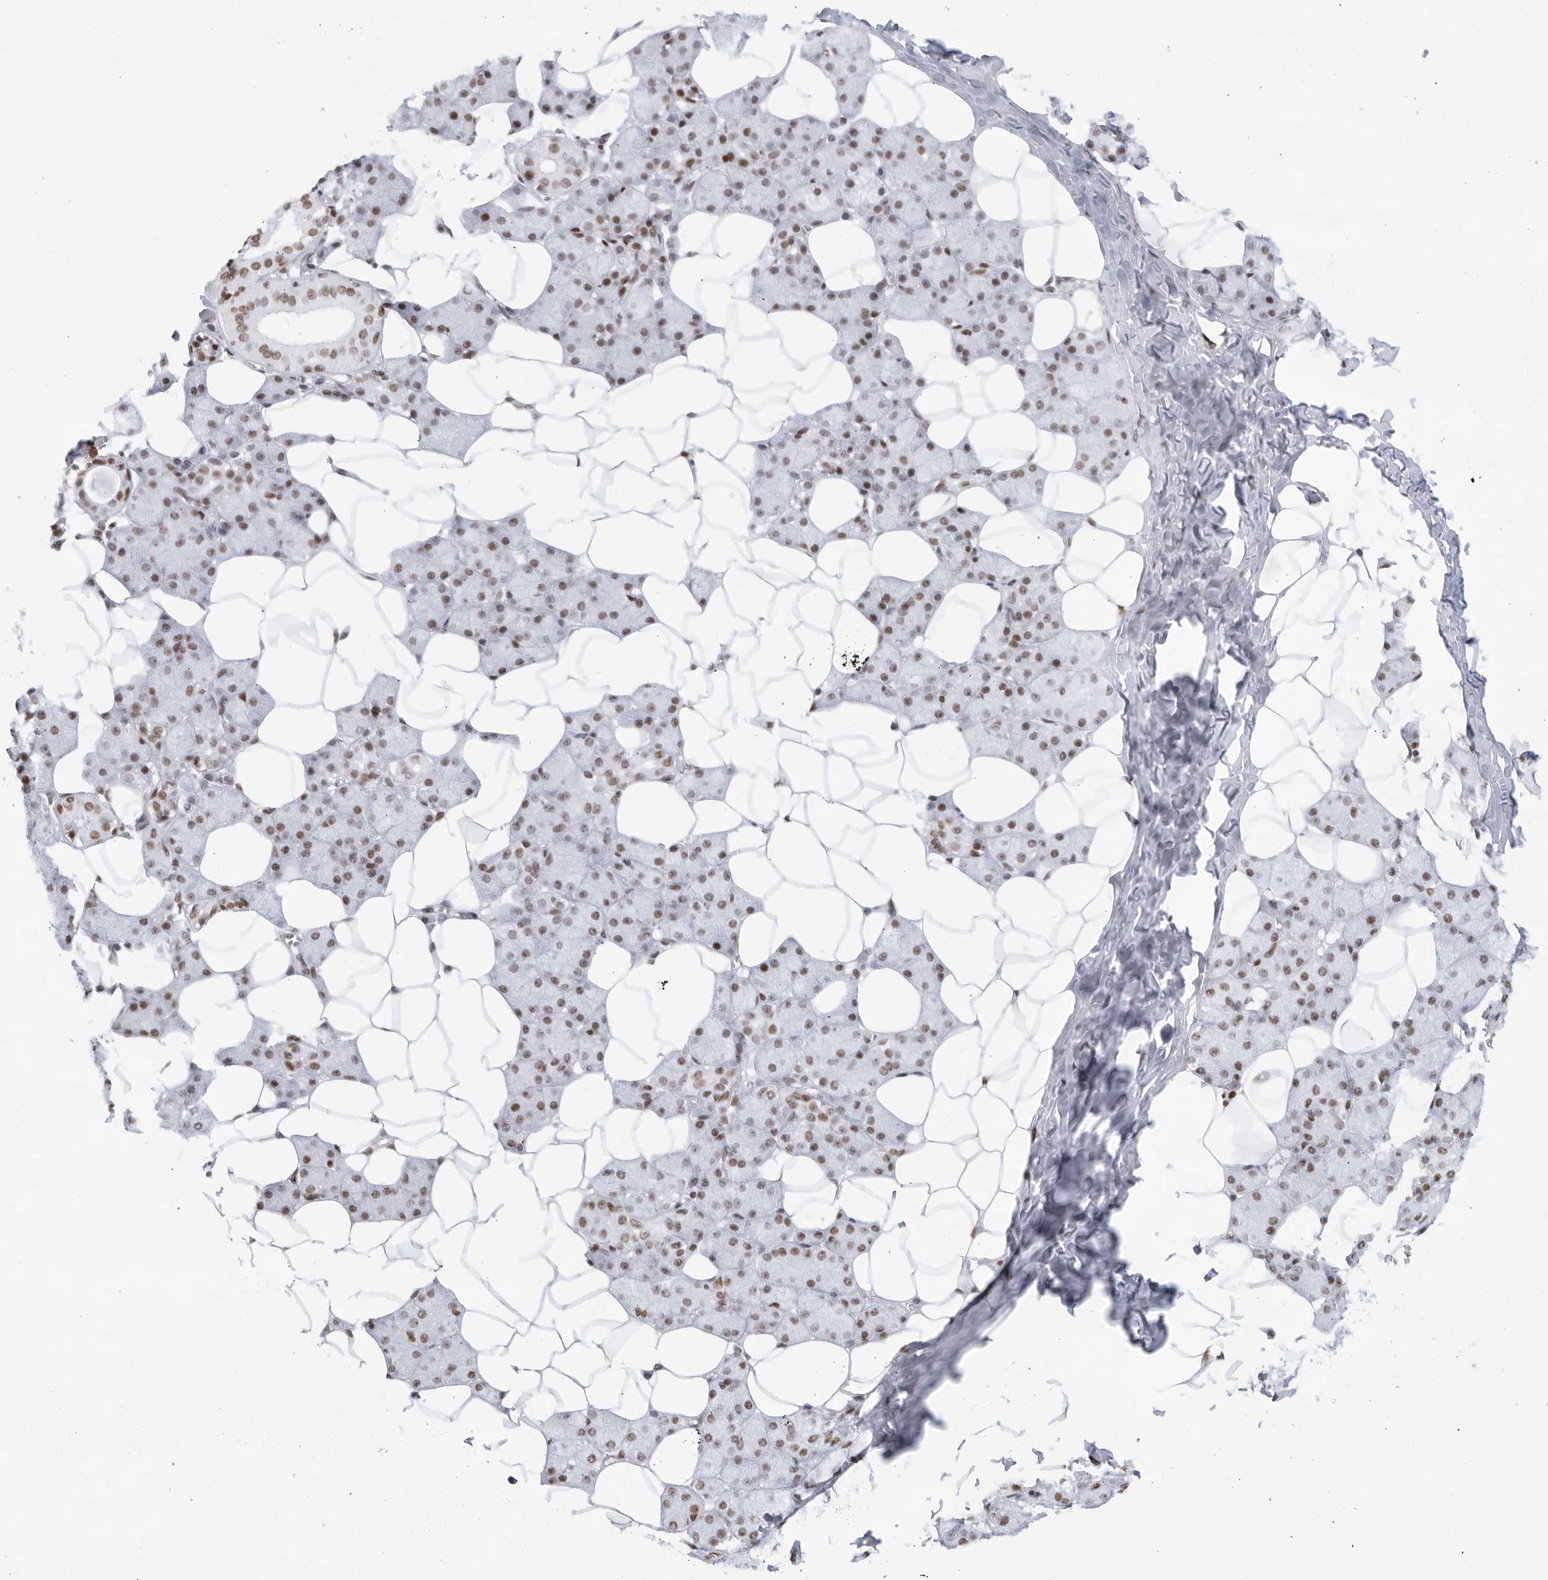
{"staining": {"intensity": "moderate", "quantity": ">75%", "location": "nuclear"}, "tissue": "salivary gland", "cell_type": "Glandular cells", "image_type": "normal", "snomed": [{"axis": "morphology", "description": "Normal tissue, NOS"}, {"axis": "topography", "description": "Salivary gland"}], "caption": "This is a photomicrograph of immunohistochemistry (IHC) staining of unremarkable salivary gland, which shows moderate expression in the nuclear of glandular cells.", "gene": "HP1BP3", "patient": {"sex": "female", "age": 33}}